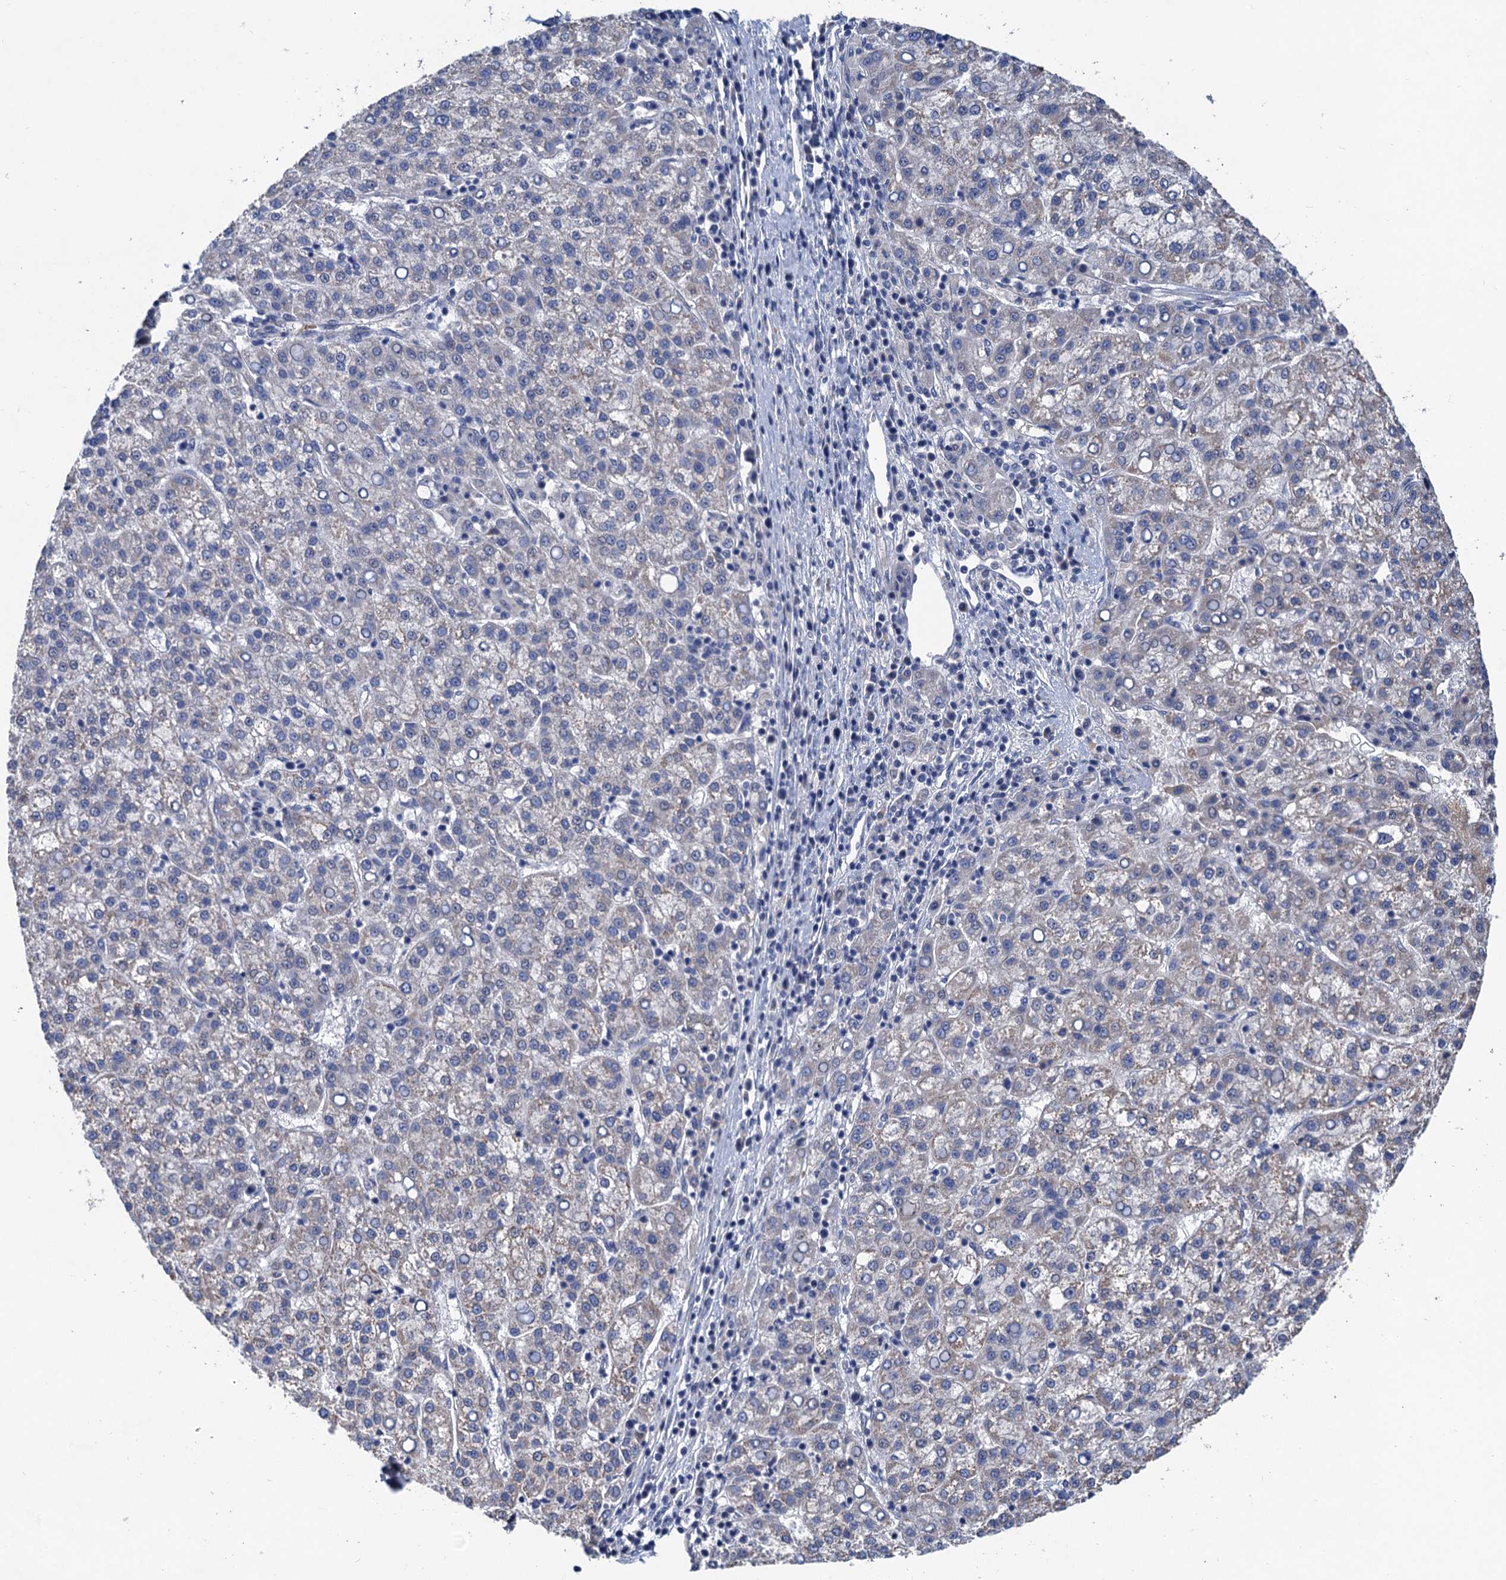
{"staining": {"intensity": "negative", "quantity": "none", "location": "none"}, "tissue": "liver cancer", "cell_type": "Tumor cells", "image_type": "cancer", "snomed": [{"axis": "morphology", "description": "Carcinoma, Hepatocellular, NOS"}, {"axis": "topography", "description": "Liver"}], "caption": "Tumor cells are negative for brown protein staining in liver hepatocellular carcinoma.", "gene": "TRAF7", "patient": {"sex": "female", "age": 58}}